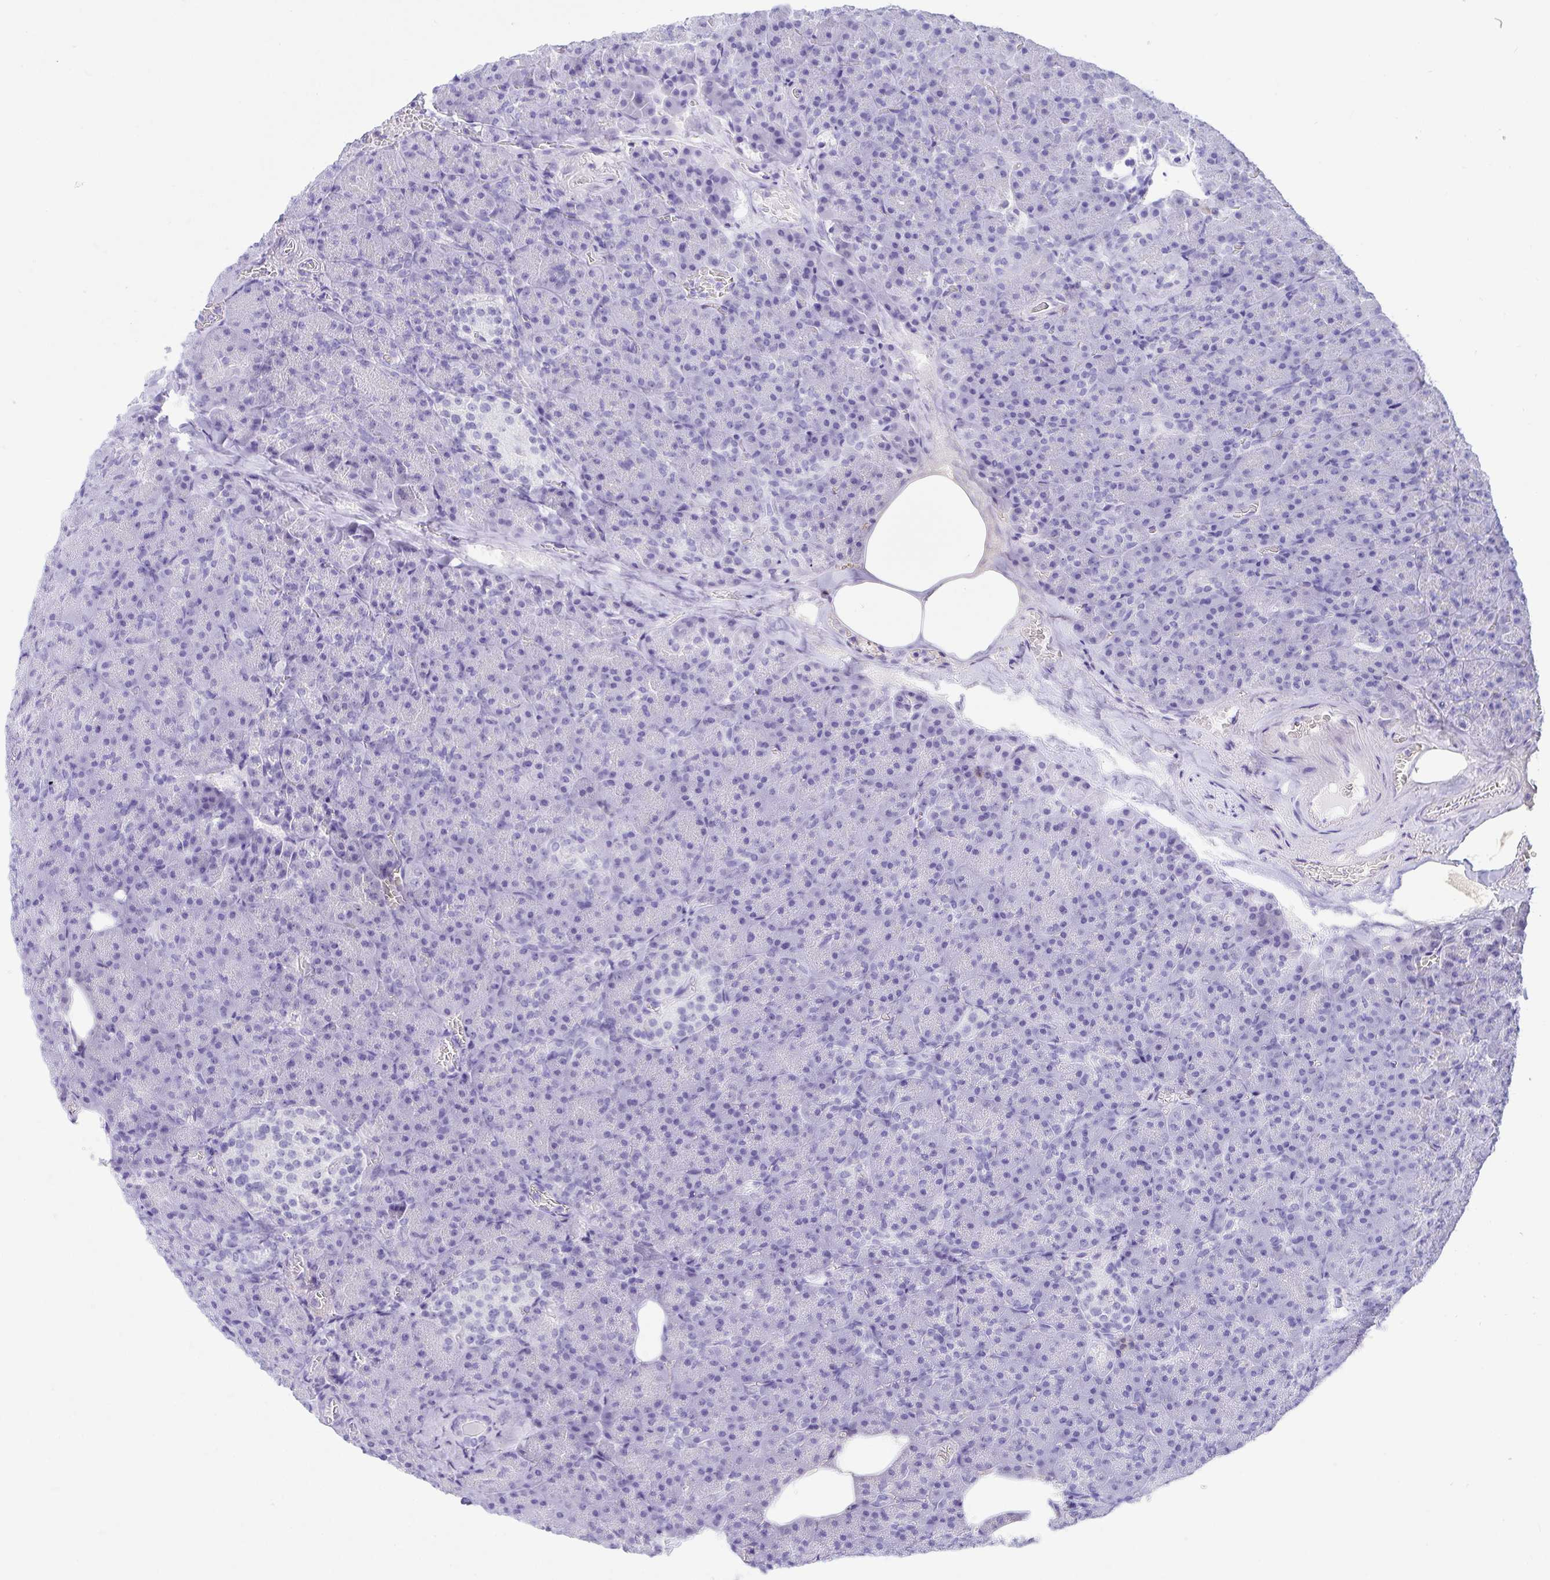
{"staining": {"intensity": "negative", "quantity": "none", "location": "none"}, "tissue": "pancreas", "cell_type": "Exocrine glandular cells", "image_type": "normal", "snomed": [{"axis": "morphology", "description": "Normal tissue, NOS"}, {"axis": "topography", "description": "Pancreas"}], "caption": "Immunohistochemical staining of normal human pancreas reveals no significant positivity in exocrine glandular cells.", "gene": "CD5", "patient": {"sex": "female", "age": 74}}